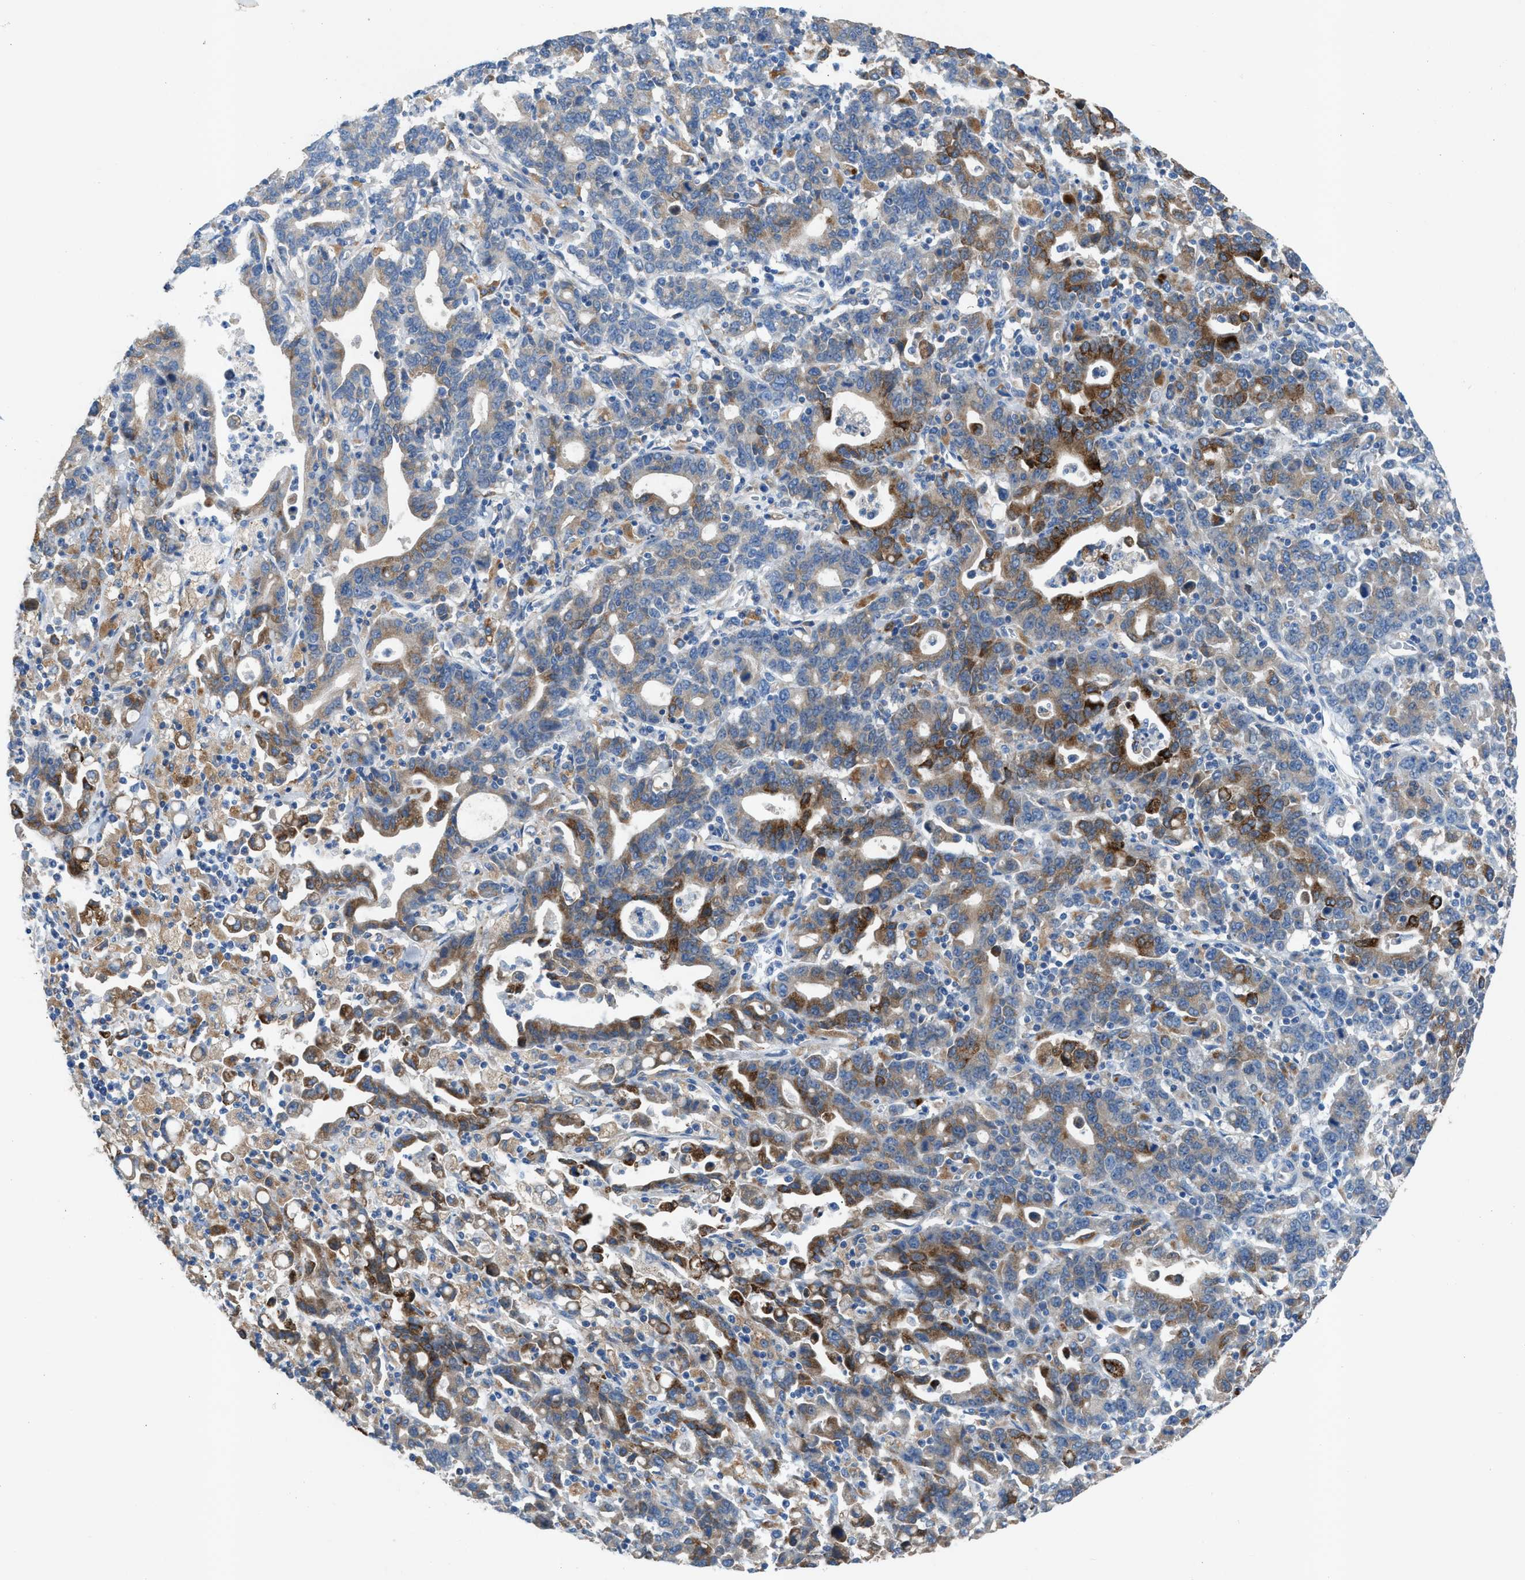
{"staining": {"intensity": "moderate", "quantity": "25%-75%", "location": "cytoplasmic/membranous"}, "tissue": "stomach cancer", "cell_type": "Tumor cells", "image_type": "cancer", "snomed": [{"axis": "morphology", "description": "Adenocarcinoma, NOS"}, {"axis": "topography", "description": "Stomach, upper"}], "caption": "Immunohistochemical staining of human adenocarcinoma (stomach) shows medium levels of moderate cytoplasmic/membranous protein positivity in about 25%-75% of tumor cells.", "gene": "AOAH", "patient": {"sex": "male", "age": 69}}